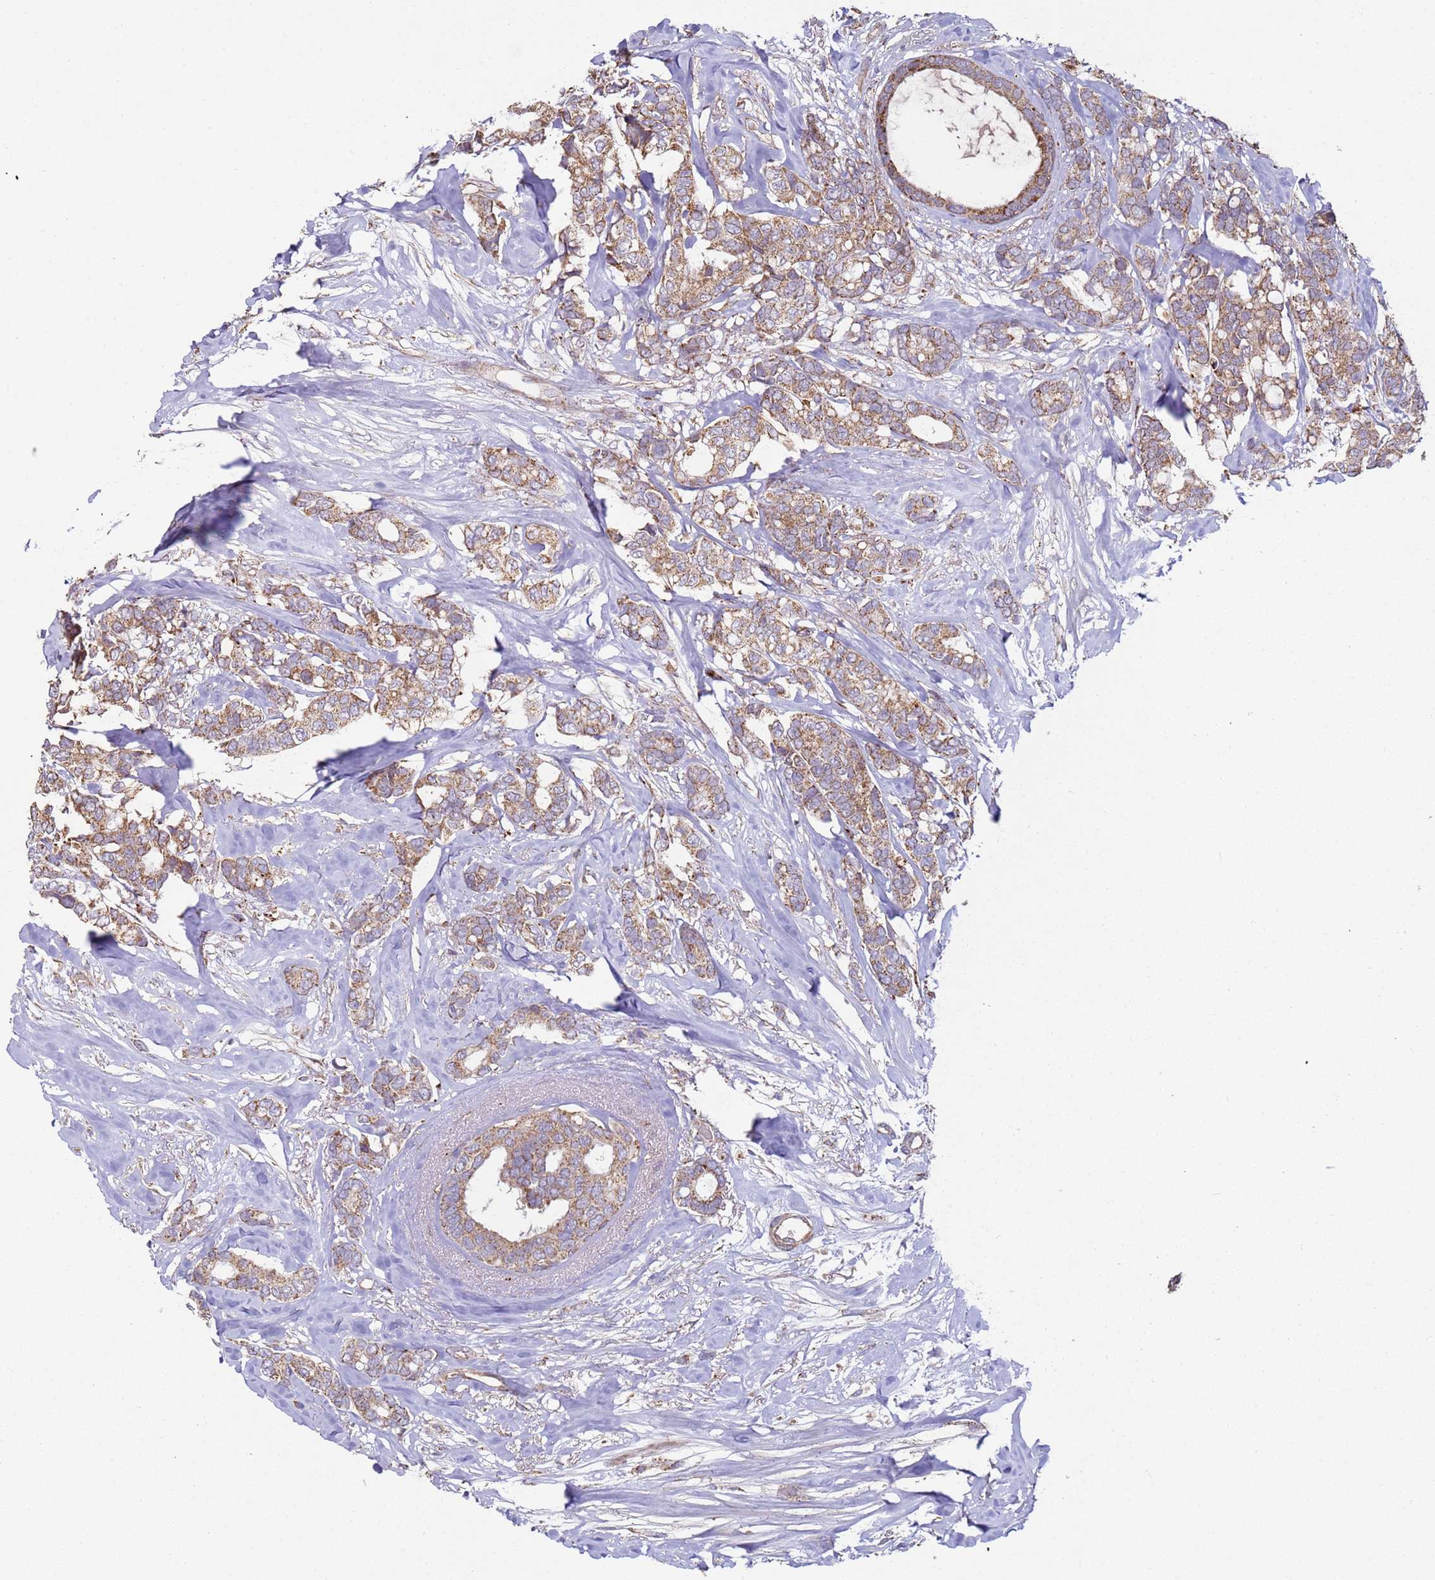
{"staining": {"intensity": "moderate", "quantity": ">75%", "location": "cytoplasmic/membranous"}, "tissue": "breast cancer", "cell_type": "Tumor cells", "image_type": "cancer", "snomed": [{"axis": "morphology", "description": "Duct carcinoma"}, {"axis": "topography", "description": "Breast"}], "caption": "Approximately >75% of tumor cells in human breast infiltrating ductal carcinoma demonstrate moderate cytoplasmic/membranous protein staining as visualized by brown immunohistochemical staining.", "gene": "FBXO33", "patient": {"sex": "female", "age": 87}}